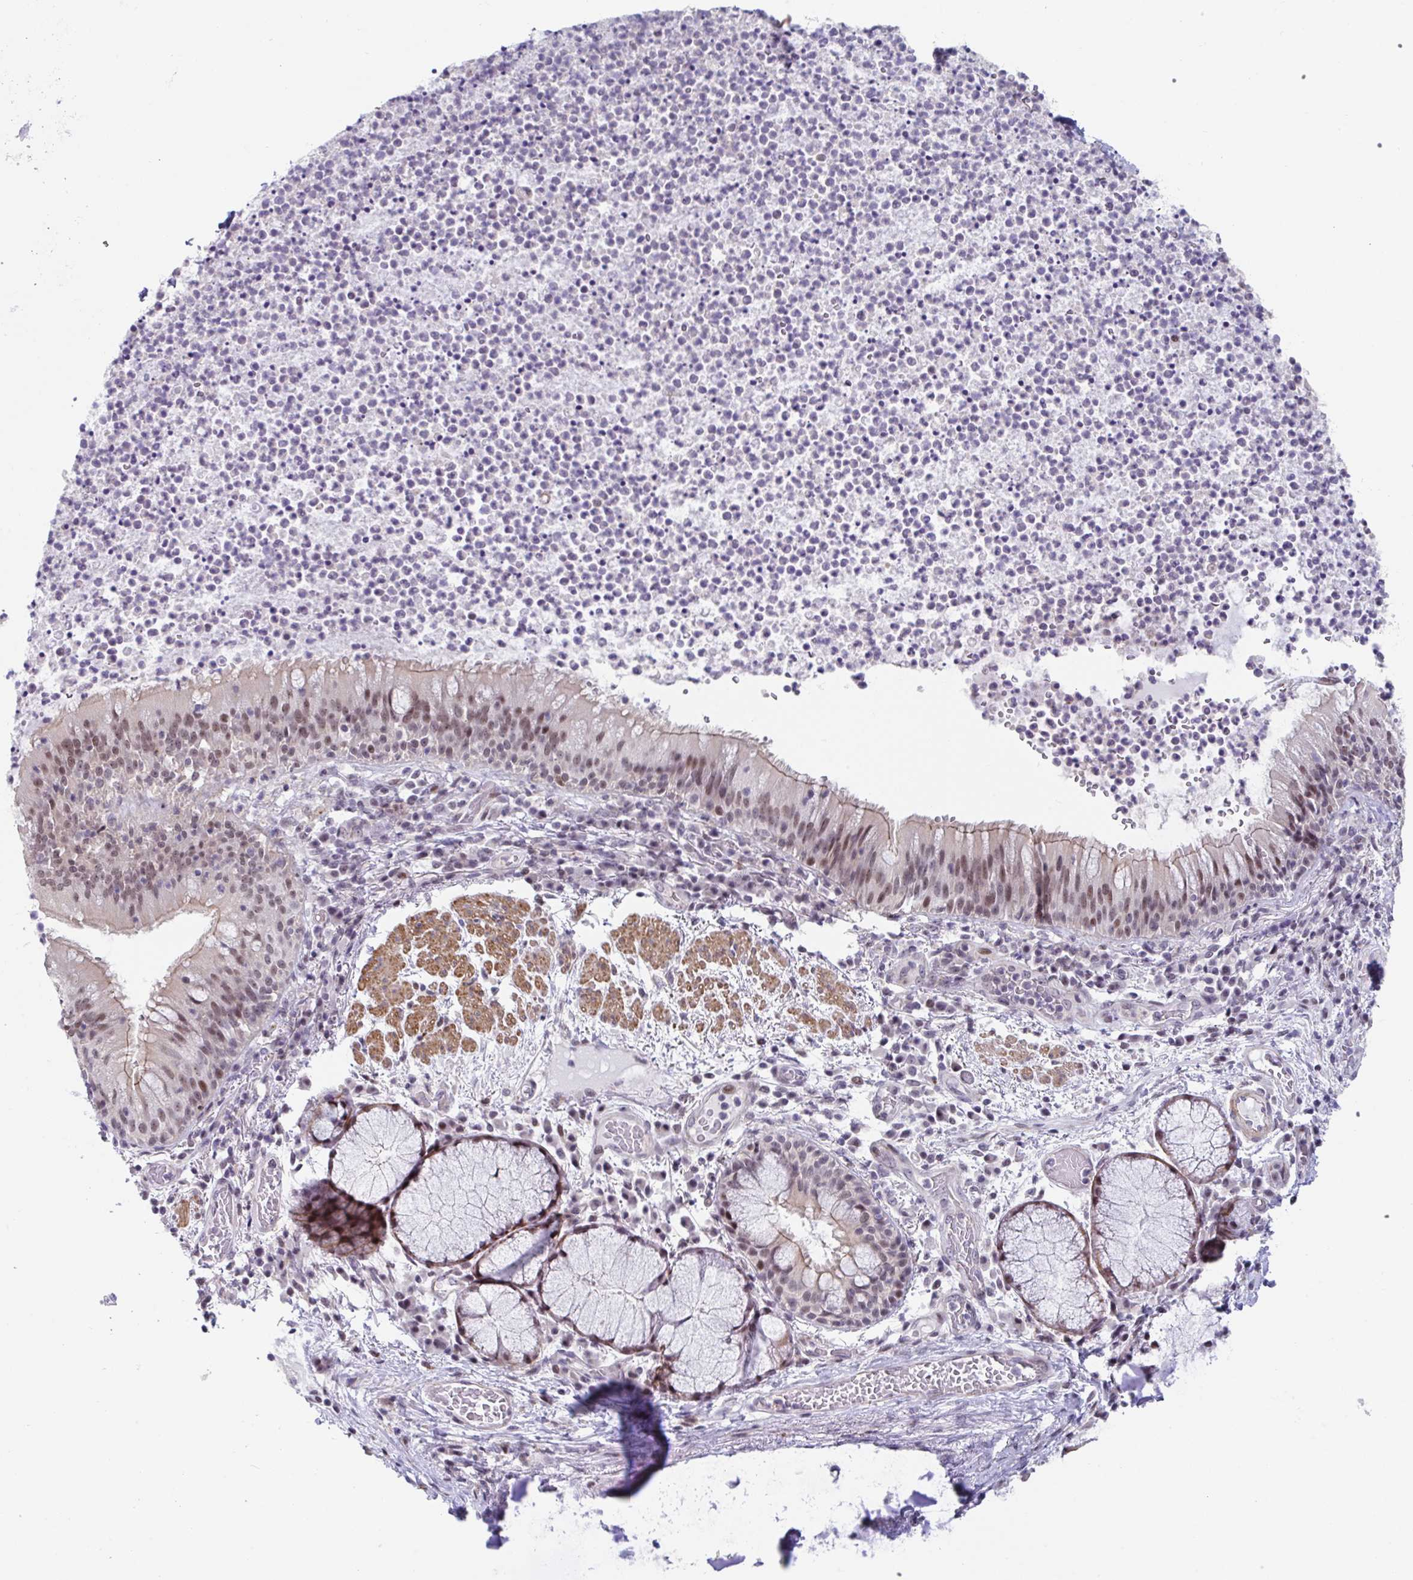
{"staining": {"intensity": "moderate", "quantity": "25%-75%", "location": "cytoplasmic/membranous,nuclear"}, "tissue": "bronchus", "cell_type": "Respiratory epithelial cells", "image_type": "normal", "snomed": [{"axis": "morphology", "description": "Normal tissue, NOS"}, {"axis": "topography", "description": "Lymph node"}, {"axis": "topography", "description": "Bronchus"}], "caption": "IHC (DAB) staining of unremarkable human bronchus reveals moderate cytoplasmic/membranous,nuclear protein expression in approximately 25%-75% of respiratory epithelial cells. The staining was performed using DAB, with brown indicating positive protein expression. Nuclei are stained blue with hematoxylin.", "gene": "WDR72", "patient": {"sex": "male", "age": 56}}